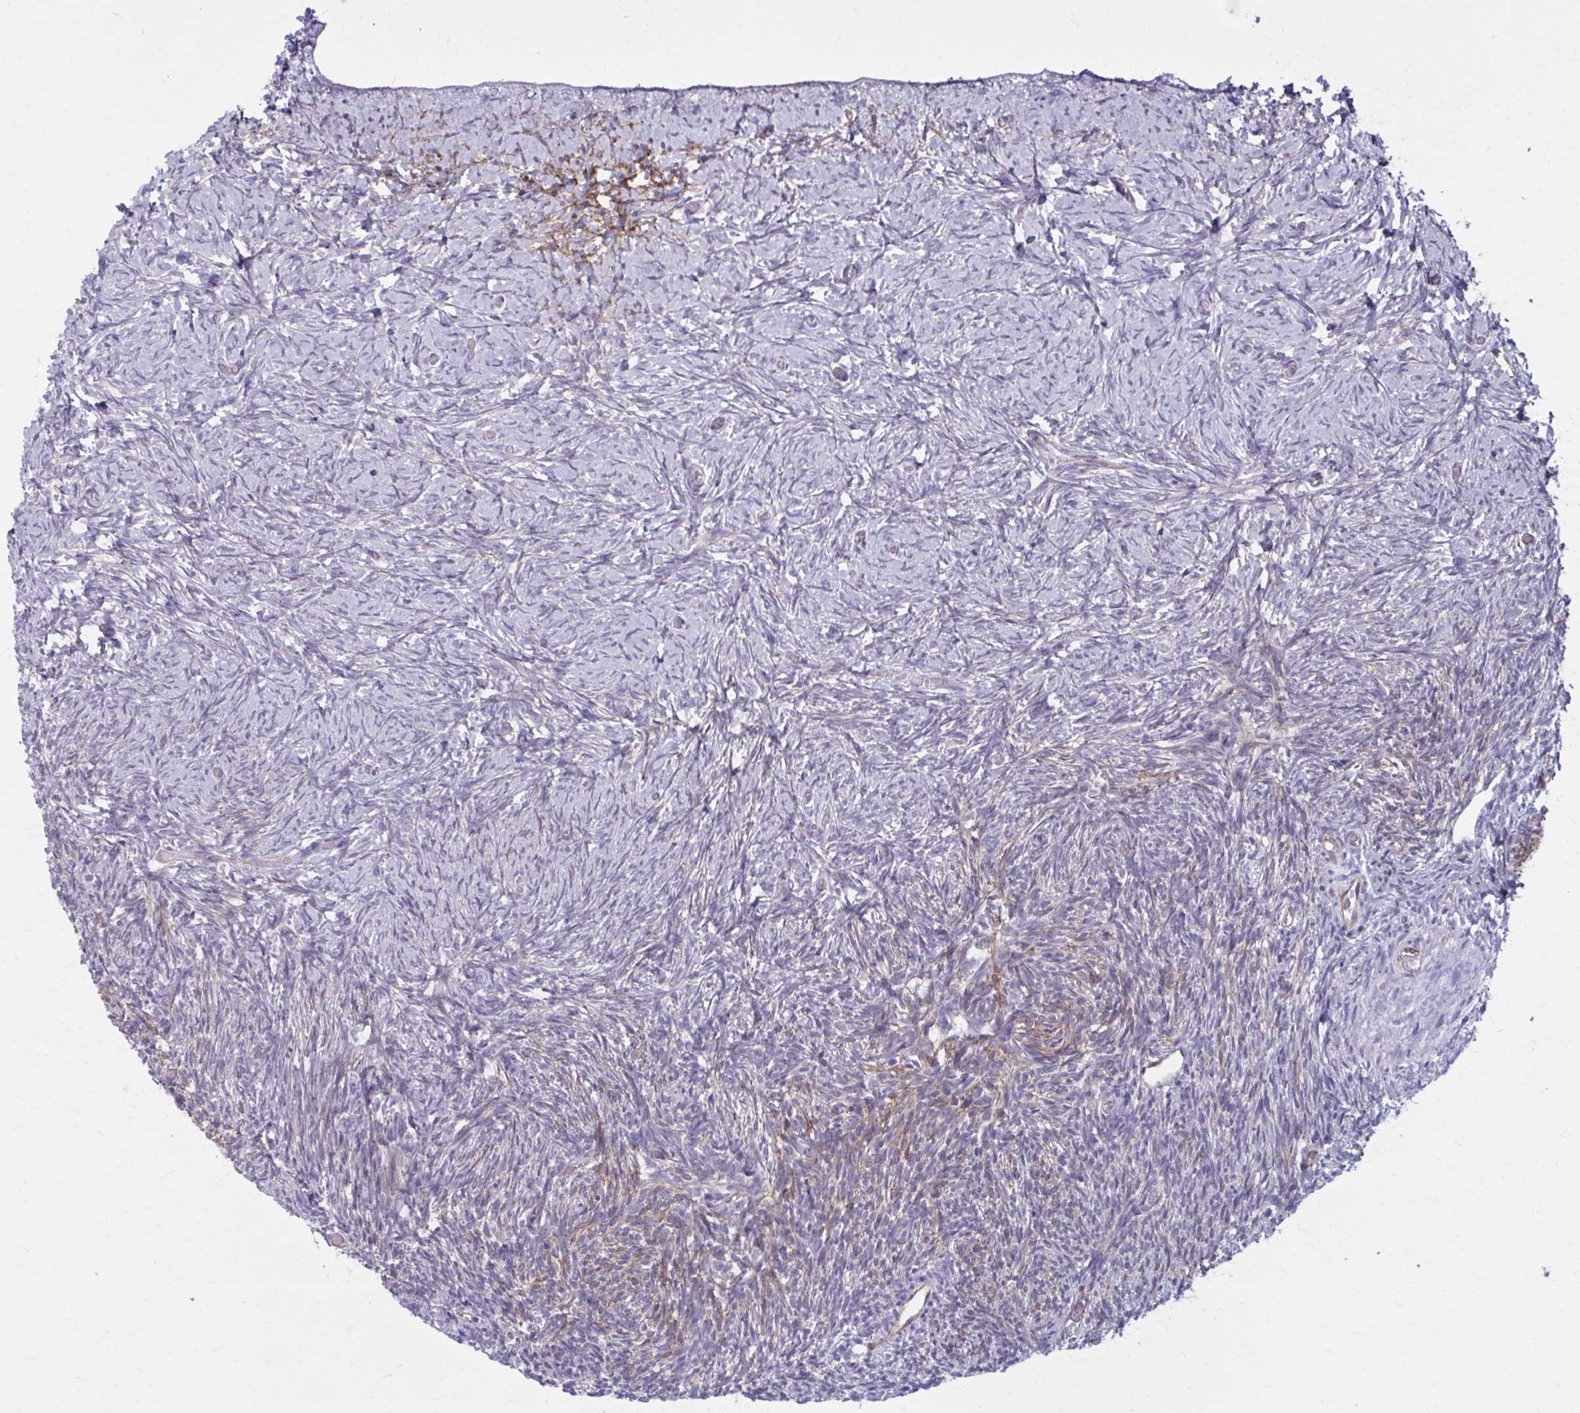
{"staining": {"intensity": "strong", "quantity": ">75%", "location": "cytoplasmic/membranous"}, "tissue": "ovary", "cell_type": "Follicle cells", "image_type": "normal", "snomed": [{"axis": "morphology", "description": "Normal tissue, NOS"}, {"axis": "topography", "description": "Ovary"}], "caption": "Protein staining displays strong cytoplasmic/membranous positivity in approximately >75% of follicle cells in normal ovary. The protein is stained brown, and the nuclei are stained in blue (DAB (3,3'-diaminobenzidine) IHC with brightfield microscopy, high magnification).", "gene": "ZDHHC7", "patient": {"sex": "female", "age": 39}}